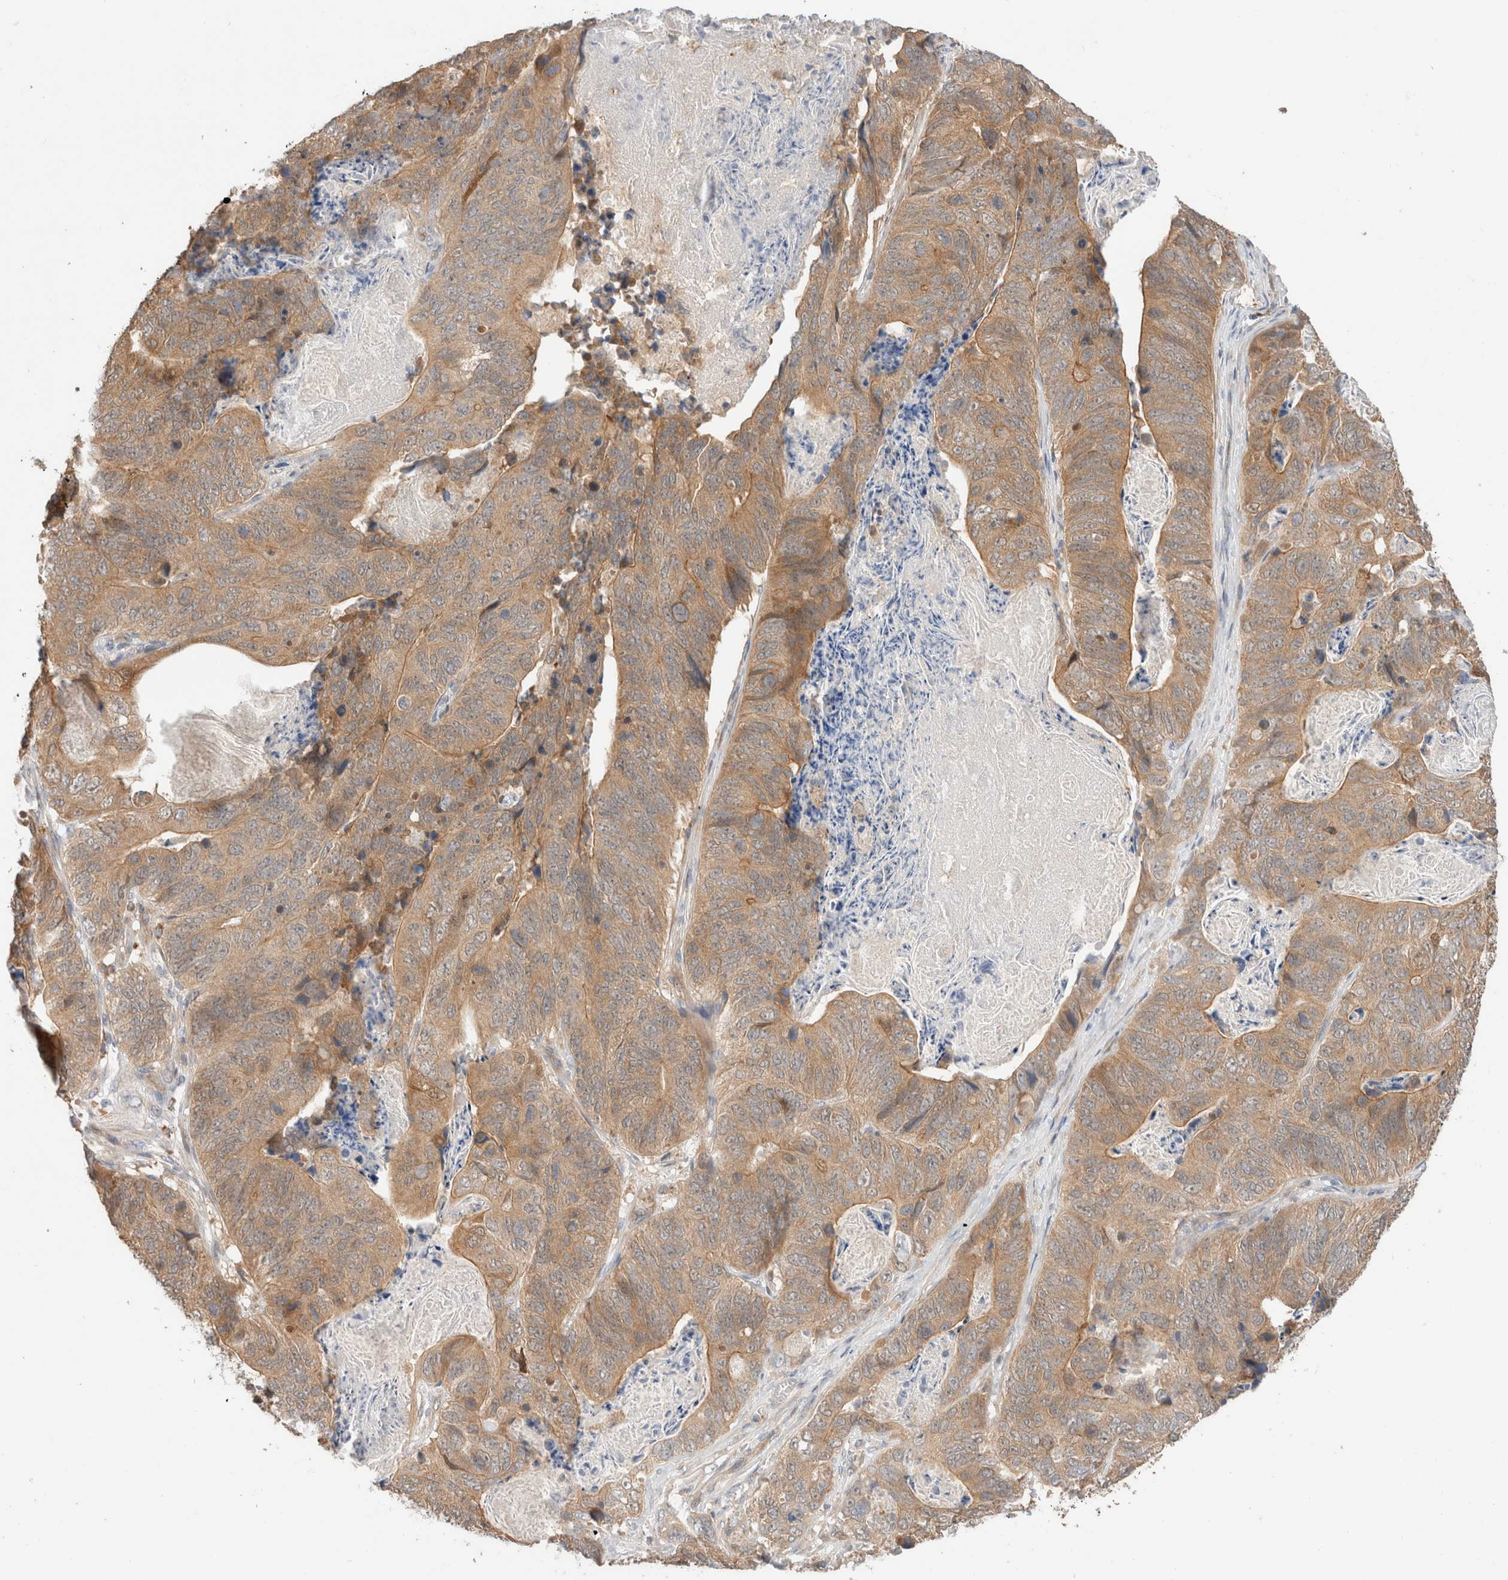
{"staining": {"intensity": "moderate", "quantity": ">75%", "location": "cytoplasmic/membranous"}, "tissue": "stomach cancer", "cell_type": "Tumor cells", "image_type": "cancer", "snomed": [{"axis": "morphology", "description": "Normal tissue, NOS"}, {"axis": "morphology", "description": "Adenocarcinoma, NOS"}, {"axis": "topography", "description": "Stomach"}], "caption": "IHC histopathology image of stomach adenocarcinoma stained for a protein (brown), which shows medium levels of moderate cytoplasmic/membranous staining in about >75% of tumor cells.", "gene": "CA13", "patient": {"sex": "female", "age": 89}}